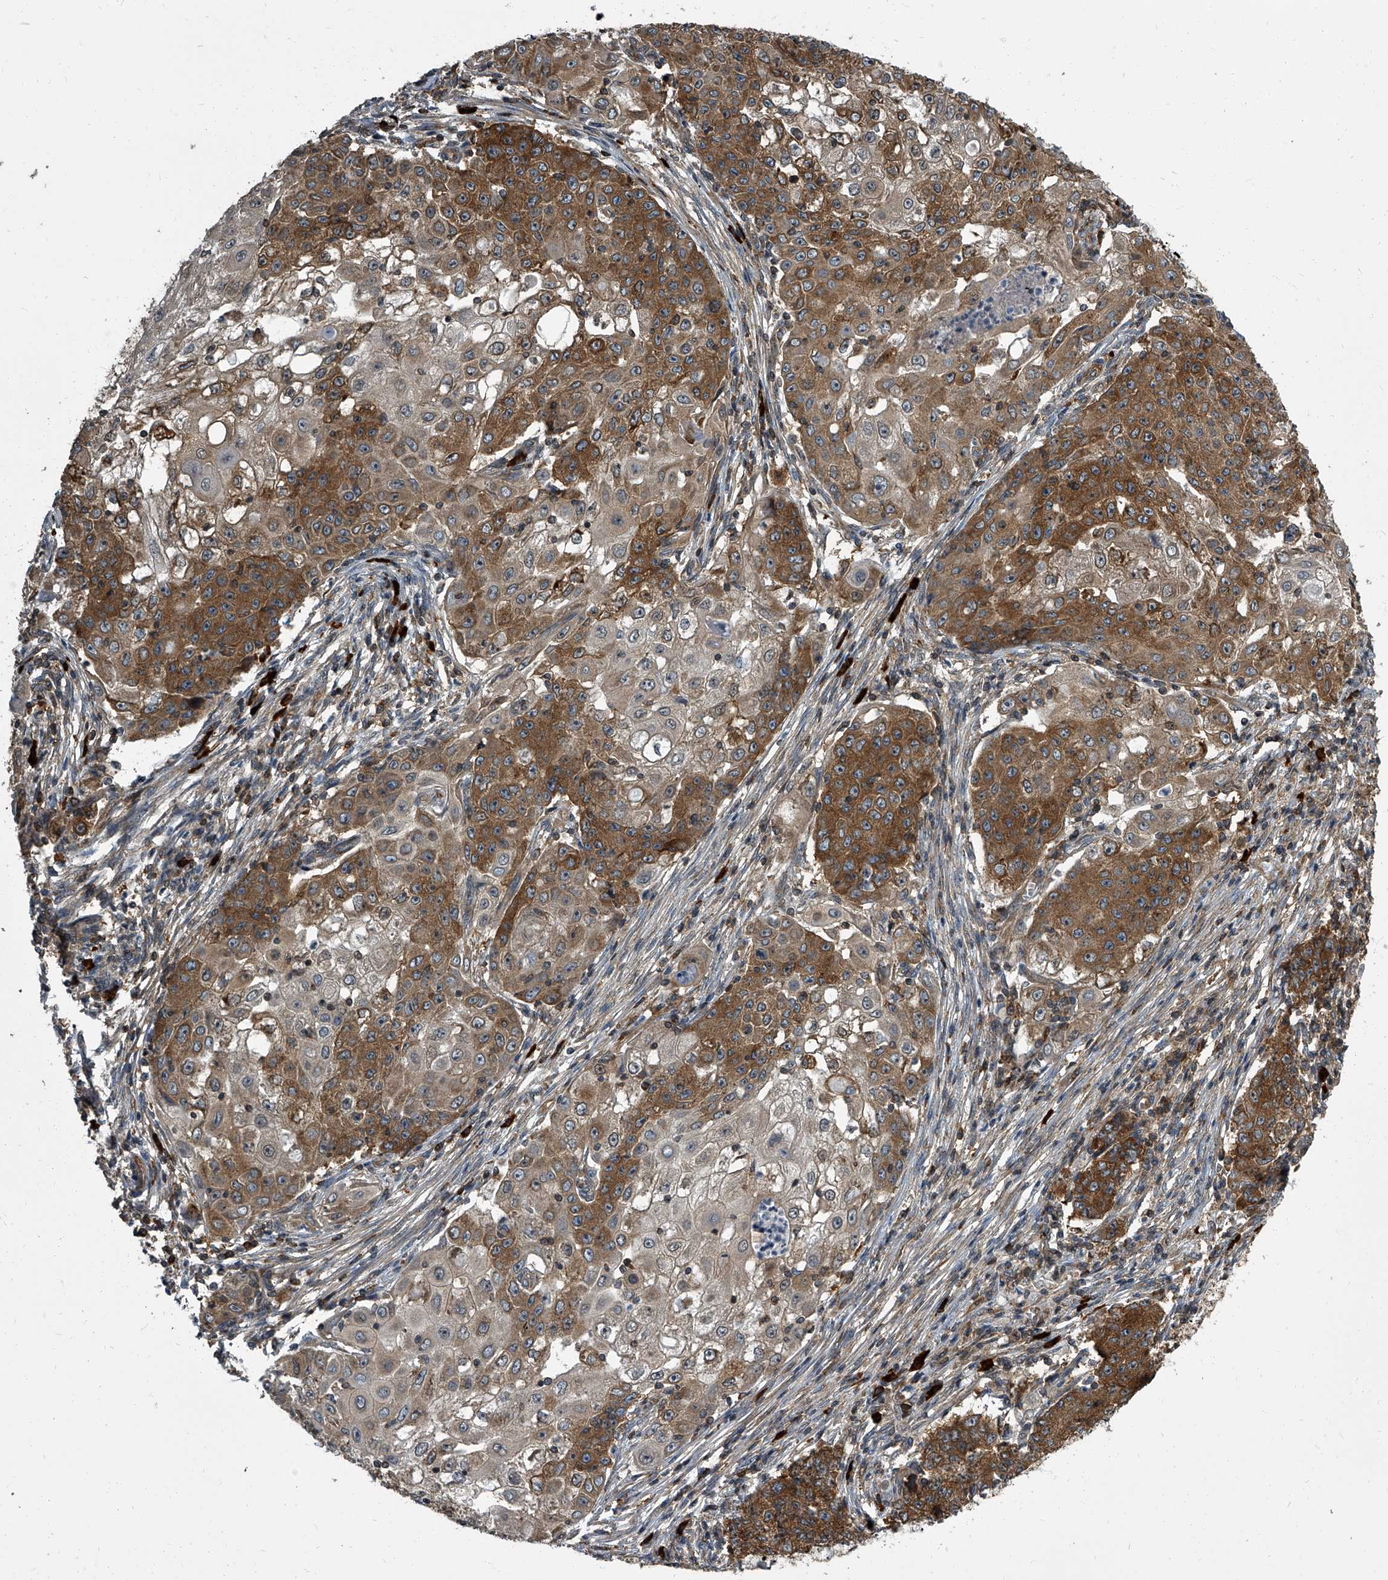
{"staining": {"intensity": "strong", "quantity": ">75%", "location": "cytoplasmic/membranous"}, "tissue": "ovarian cancer", "cell_type": "Tumor cells", "image_type": "cancer", "snomed": [{"axis": "morphology", "description": "Carcinoma, endometroid"}, {"axis": "topography", "description": "Ovary"}], "caption": "Tumor cells demonstrate high levels of strong cytoplasmic/membranous positivity in about >75% of cells in ovarian cancer (endometroid carcinoma).", "gene": "CDV3", "patient": {"sex": "female", "age": 42}}